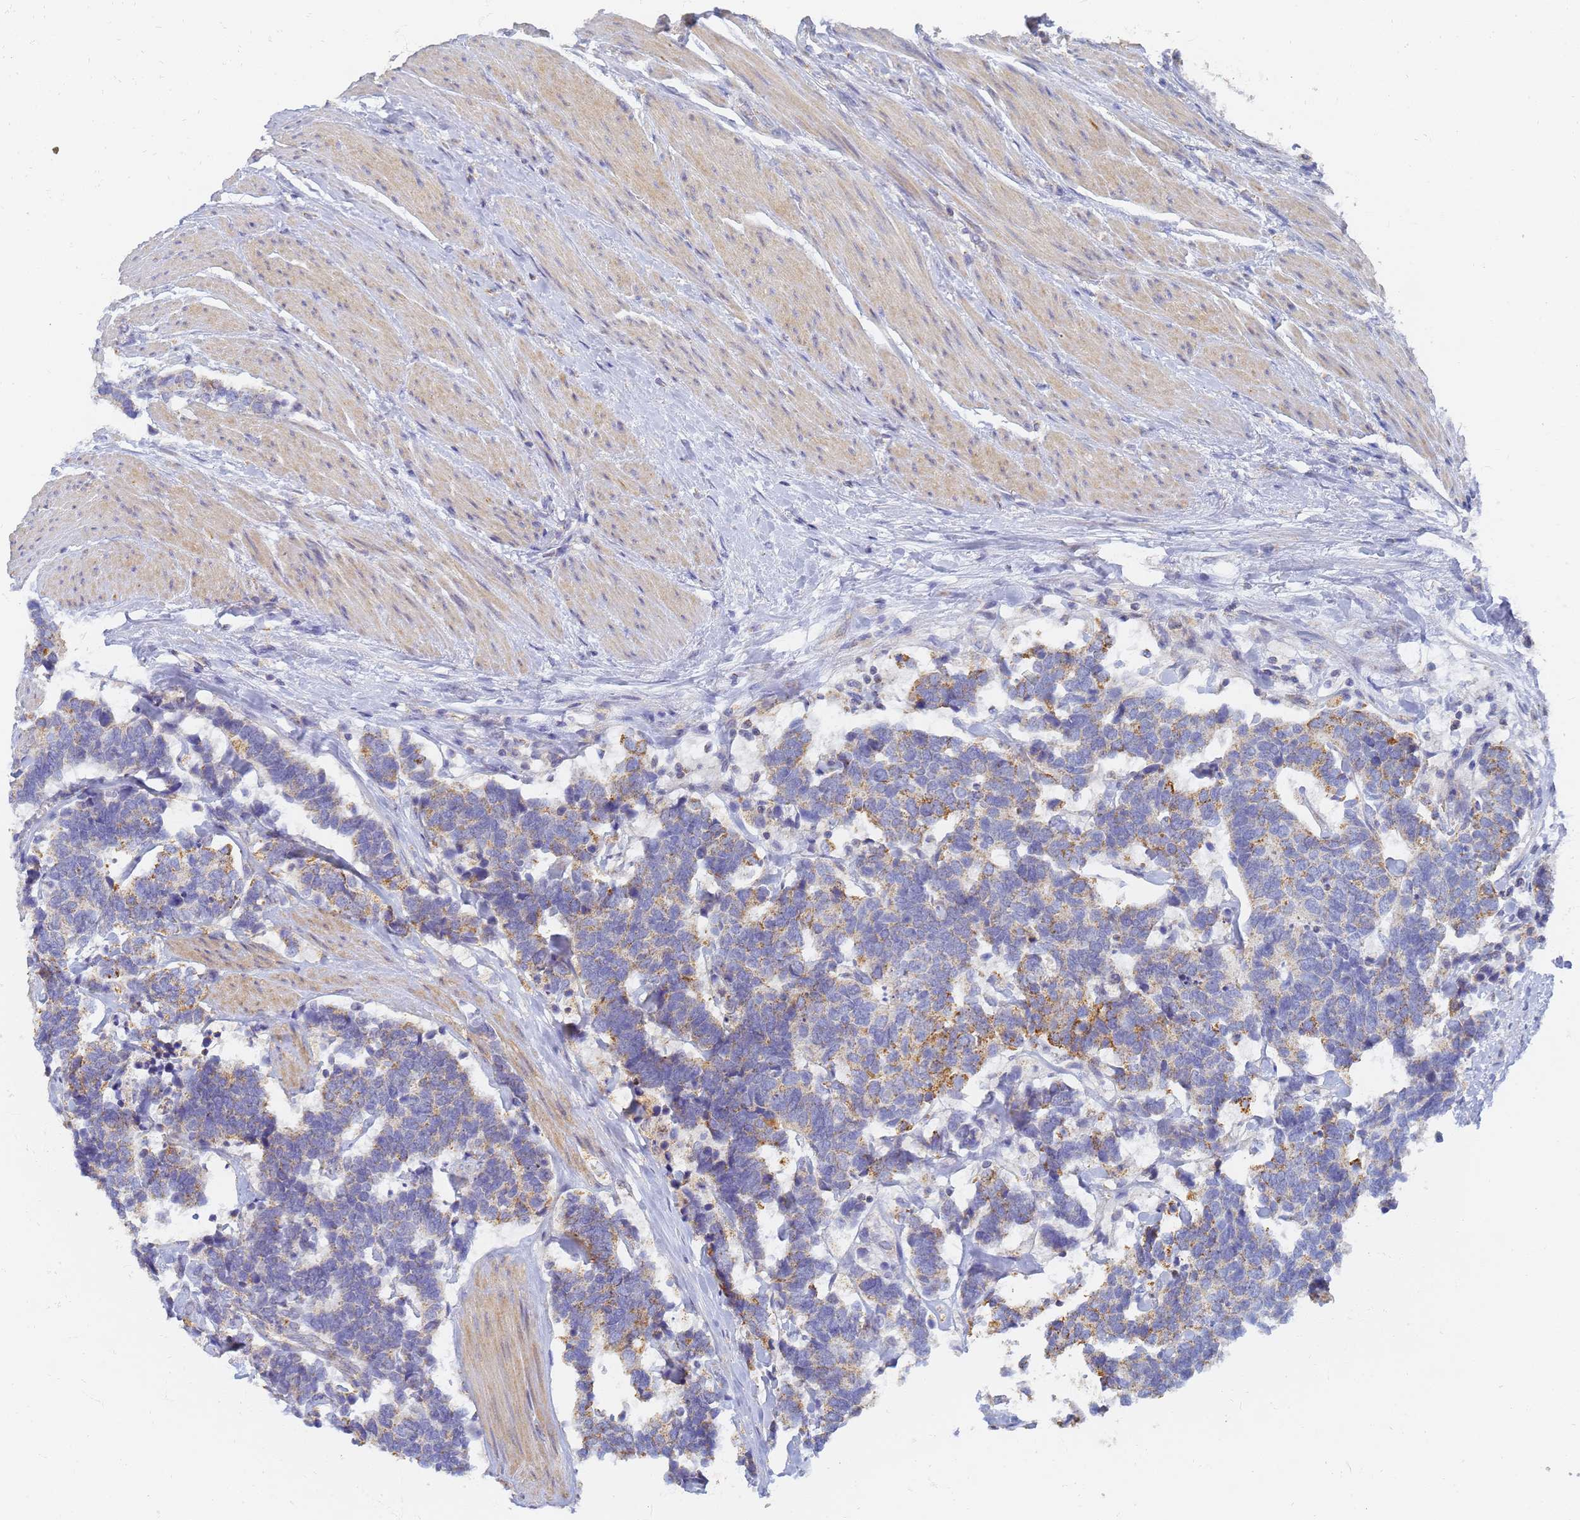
{"staining": {"intensity": "moderate", "quantity": "25%-75%", "location": "cytoplasmic/membranous"}, "tissue": "carcinoid", "cell_type": "Tumor cells", "image_type": "cancer", "snomed": [{"axis": "morphology", "description": "Carcinoma, NOS"}, {"axis": "morphology", "description": "Carcinoid, malignant, NOS"}, {"axis": "topography", "description": "Urinary bladder"}], "caption": "The micrograph exhibits a brown stain indicating the presence of a protein in the cytoplasmic/membranous of tumor cells in carcinoid. The protein is shown in brown color, while the nuclei are stained blue.", "gene": "UTP23", "patient": {"sex": "male", "age": 57}}